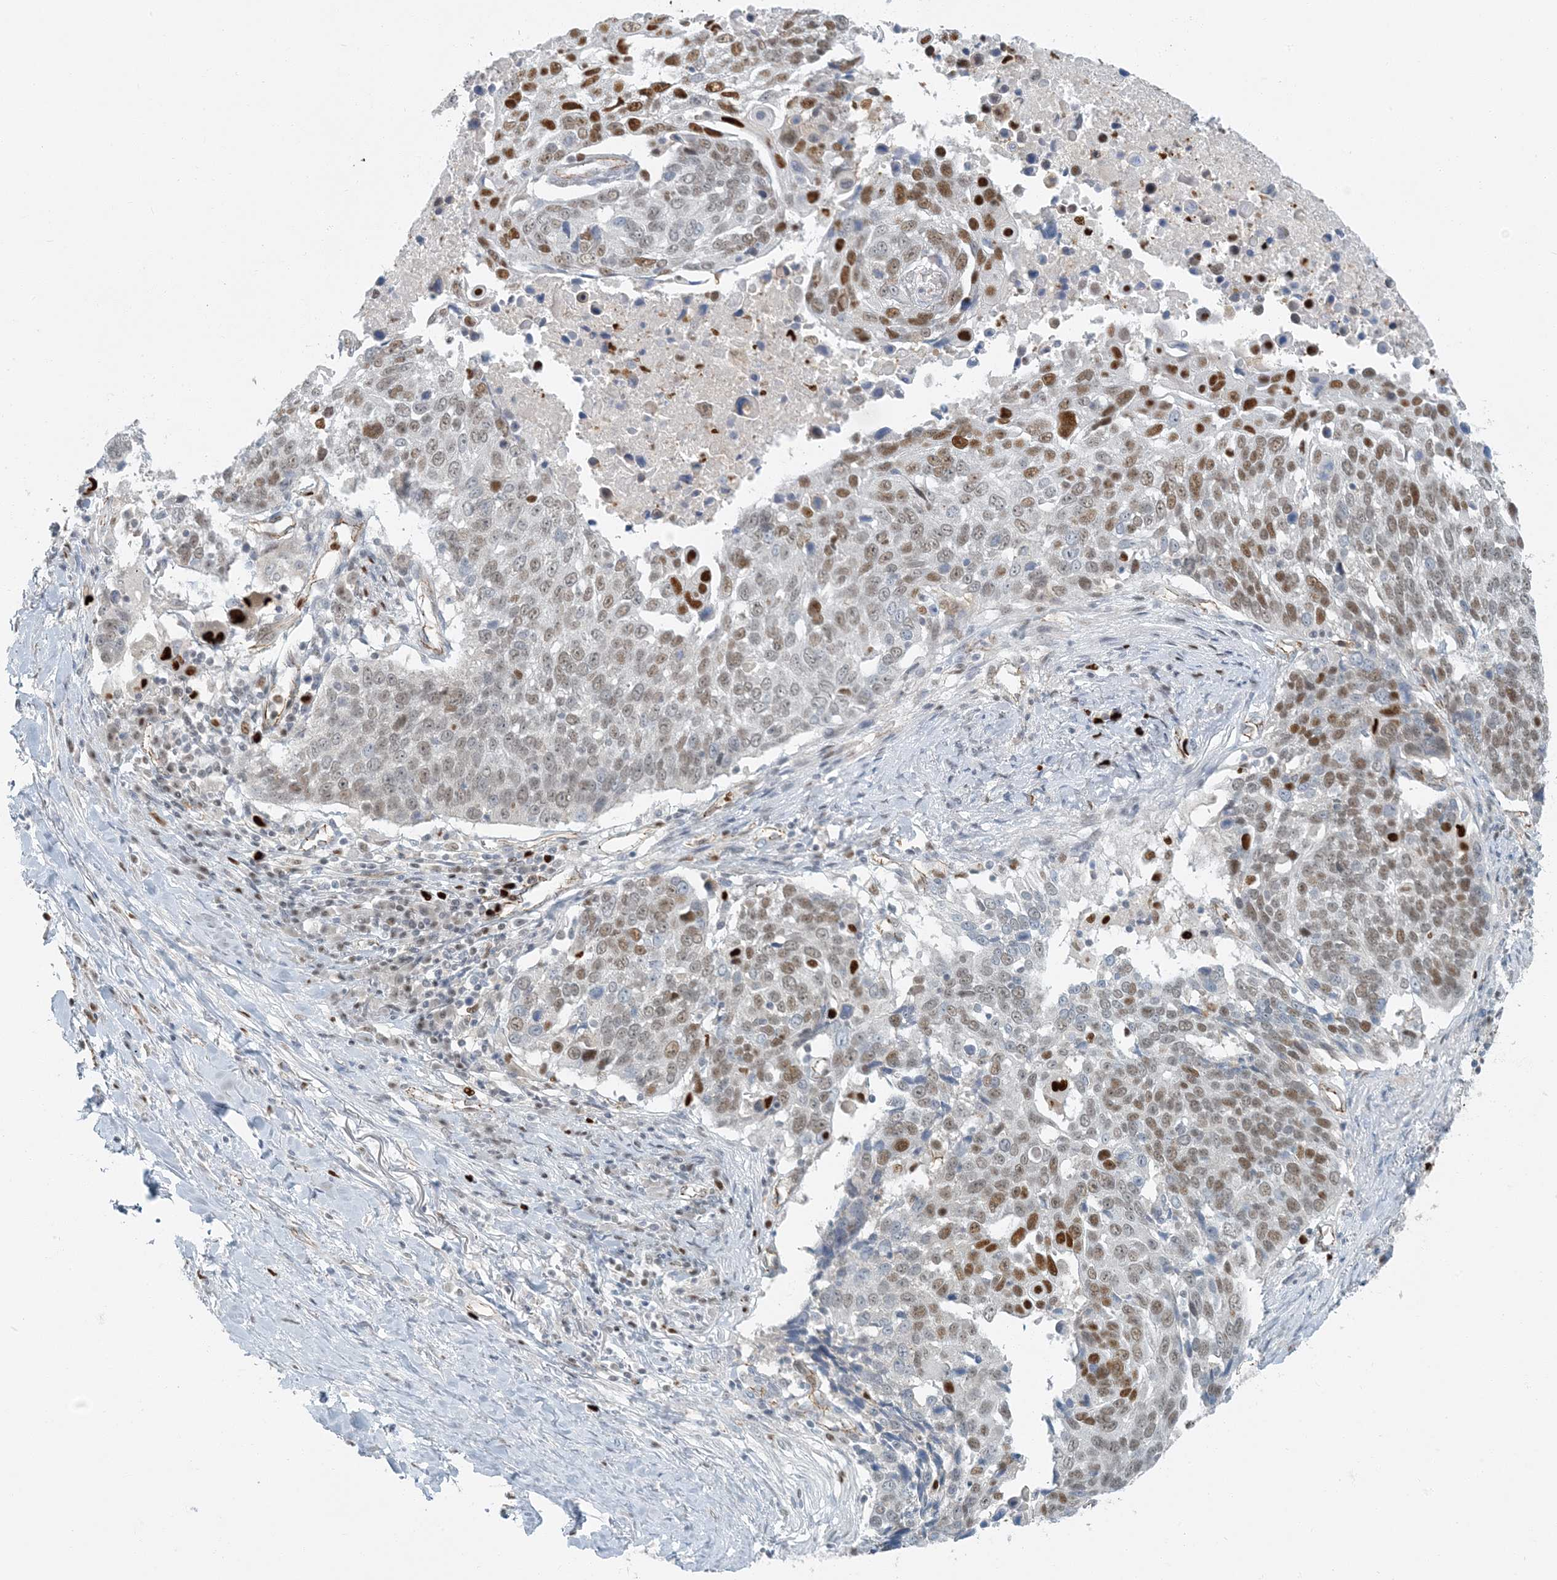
{"staining": {"intensity": "moderate", "quantity": "25%-75%", "location": "nuclear"}, "tissue": "lung cancer", "cell_type": "Tumor cells", "image_type": "cancer", "snomed": [{"axis": "morphology", "description": "Squamous cell carcinoma, NOS"}, {"axis": "topography", "description": "Lung"}], "caption": "Tumor cells exhibit medium levels of moderate nuclear positivity in about 25%-75% of cells in human lung squamous cell carcinoma.", "gene": "AK9", "patient": {"sex": "male", "age": 66}}